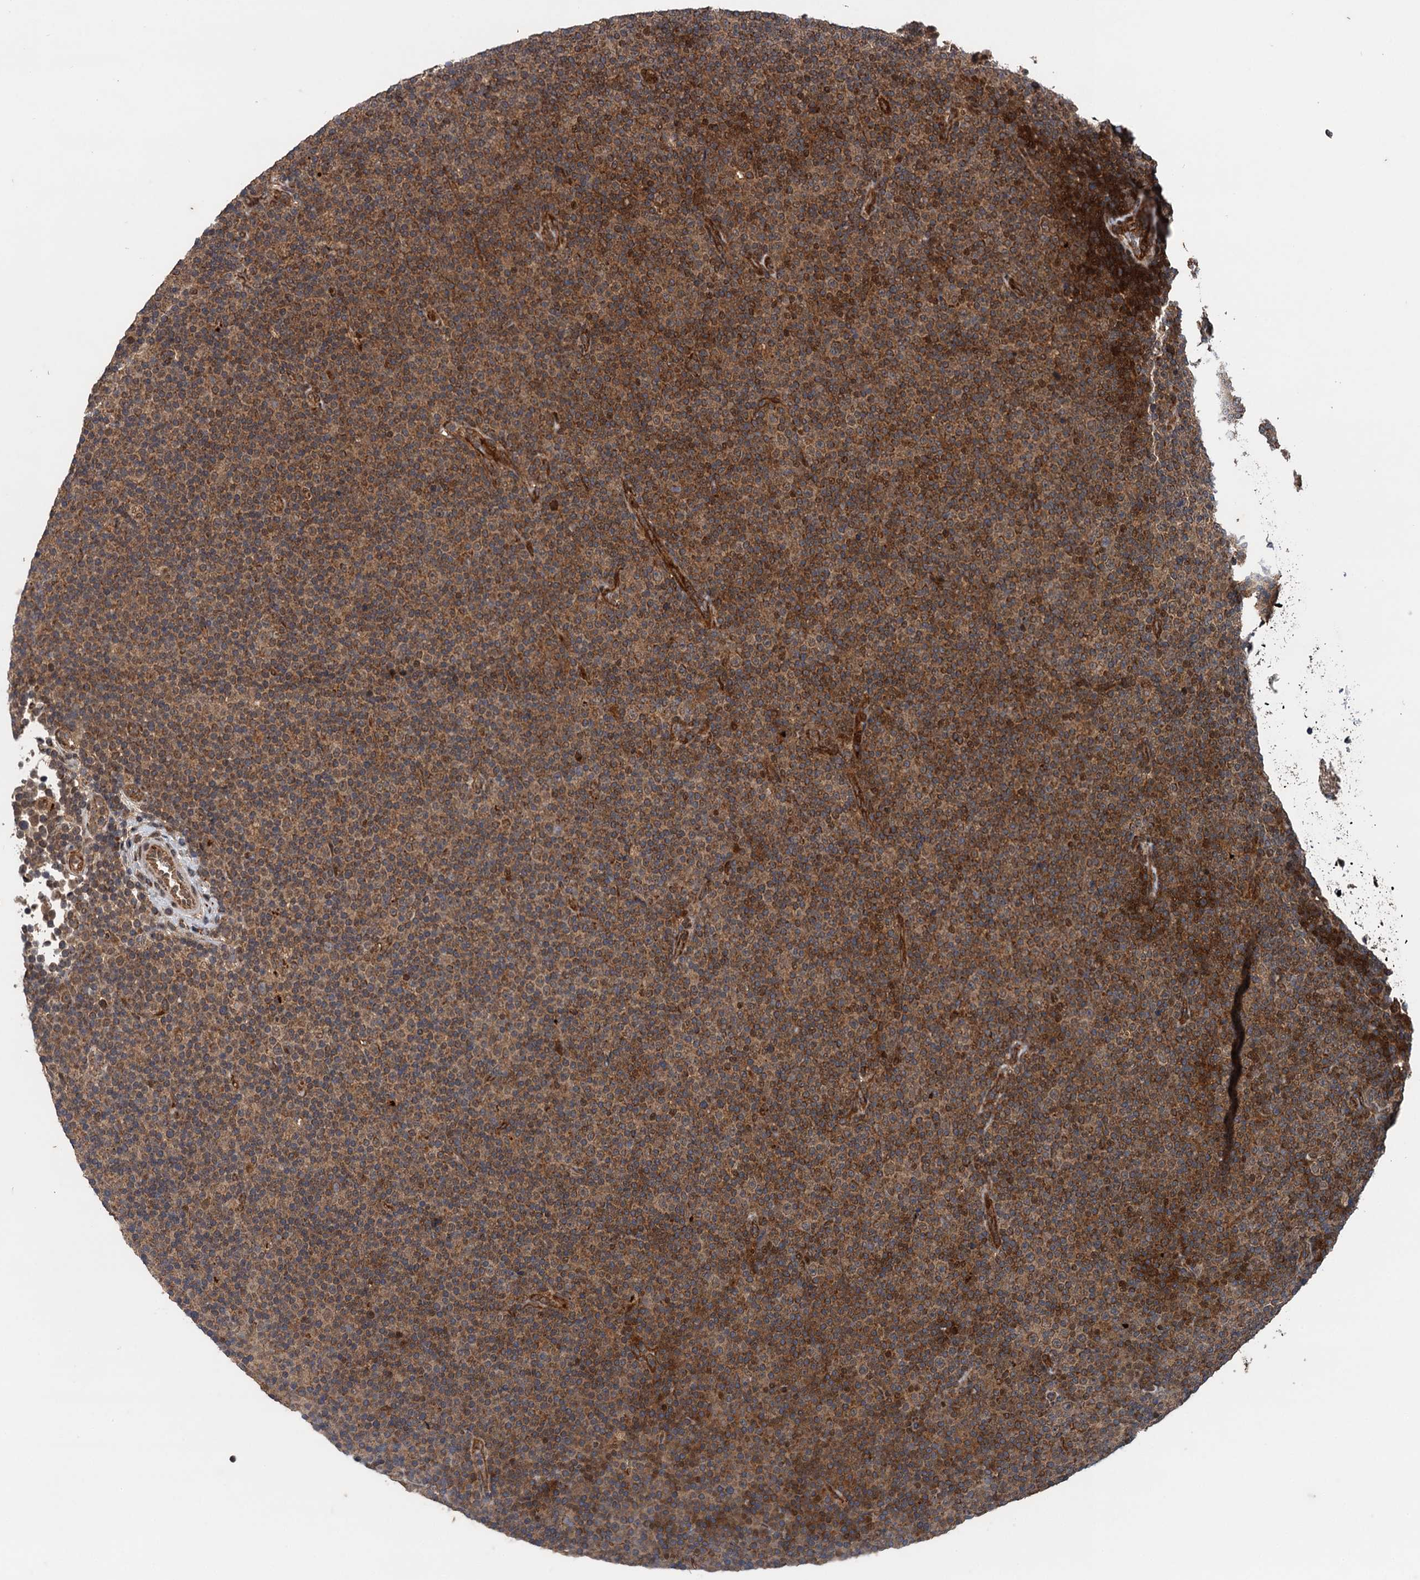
{"staining": {"intensity": "moderate", "quantity": ">75%", "location": "cytoplasmic/membranous"}, "tissue": "lymphoma", "cell_type": "Tumor cells", "image_type": "cancer", "snomed": [{"axis": "morphology", "description": "Malignant lymphoma, non-Hodgkin's type, Low grade"}, {"axis": "topography", "description": "Lymph node"}], "caption": "Protein expression analysis of malignant lymphoma, non-Hodgkin's type (low-grade) exhibits moderate cytoplasmic/membranous positivity in approximately >75% of tumor cells. The staining was performed using DAB to visualize the protein expression in brown, while the nuclei were stained in blue with hematoxylin (Magnification: 20x).", "gene": "NLRP10", "patient": {"sex": "female", "age": 67}}